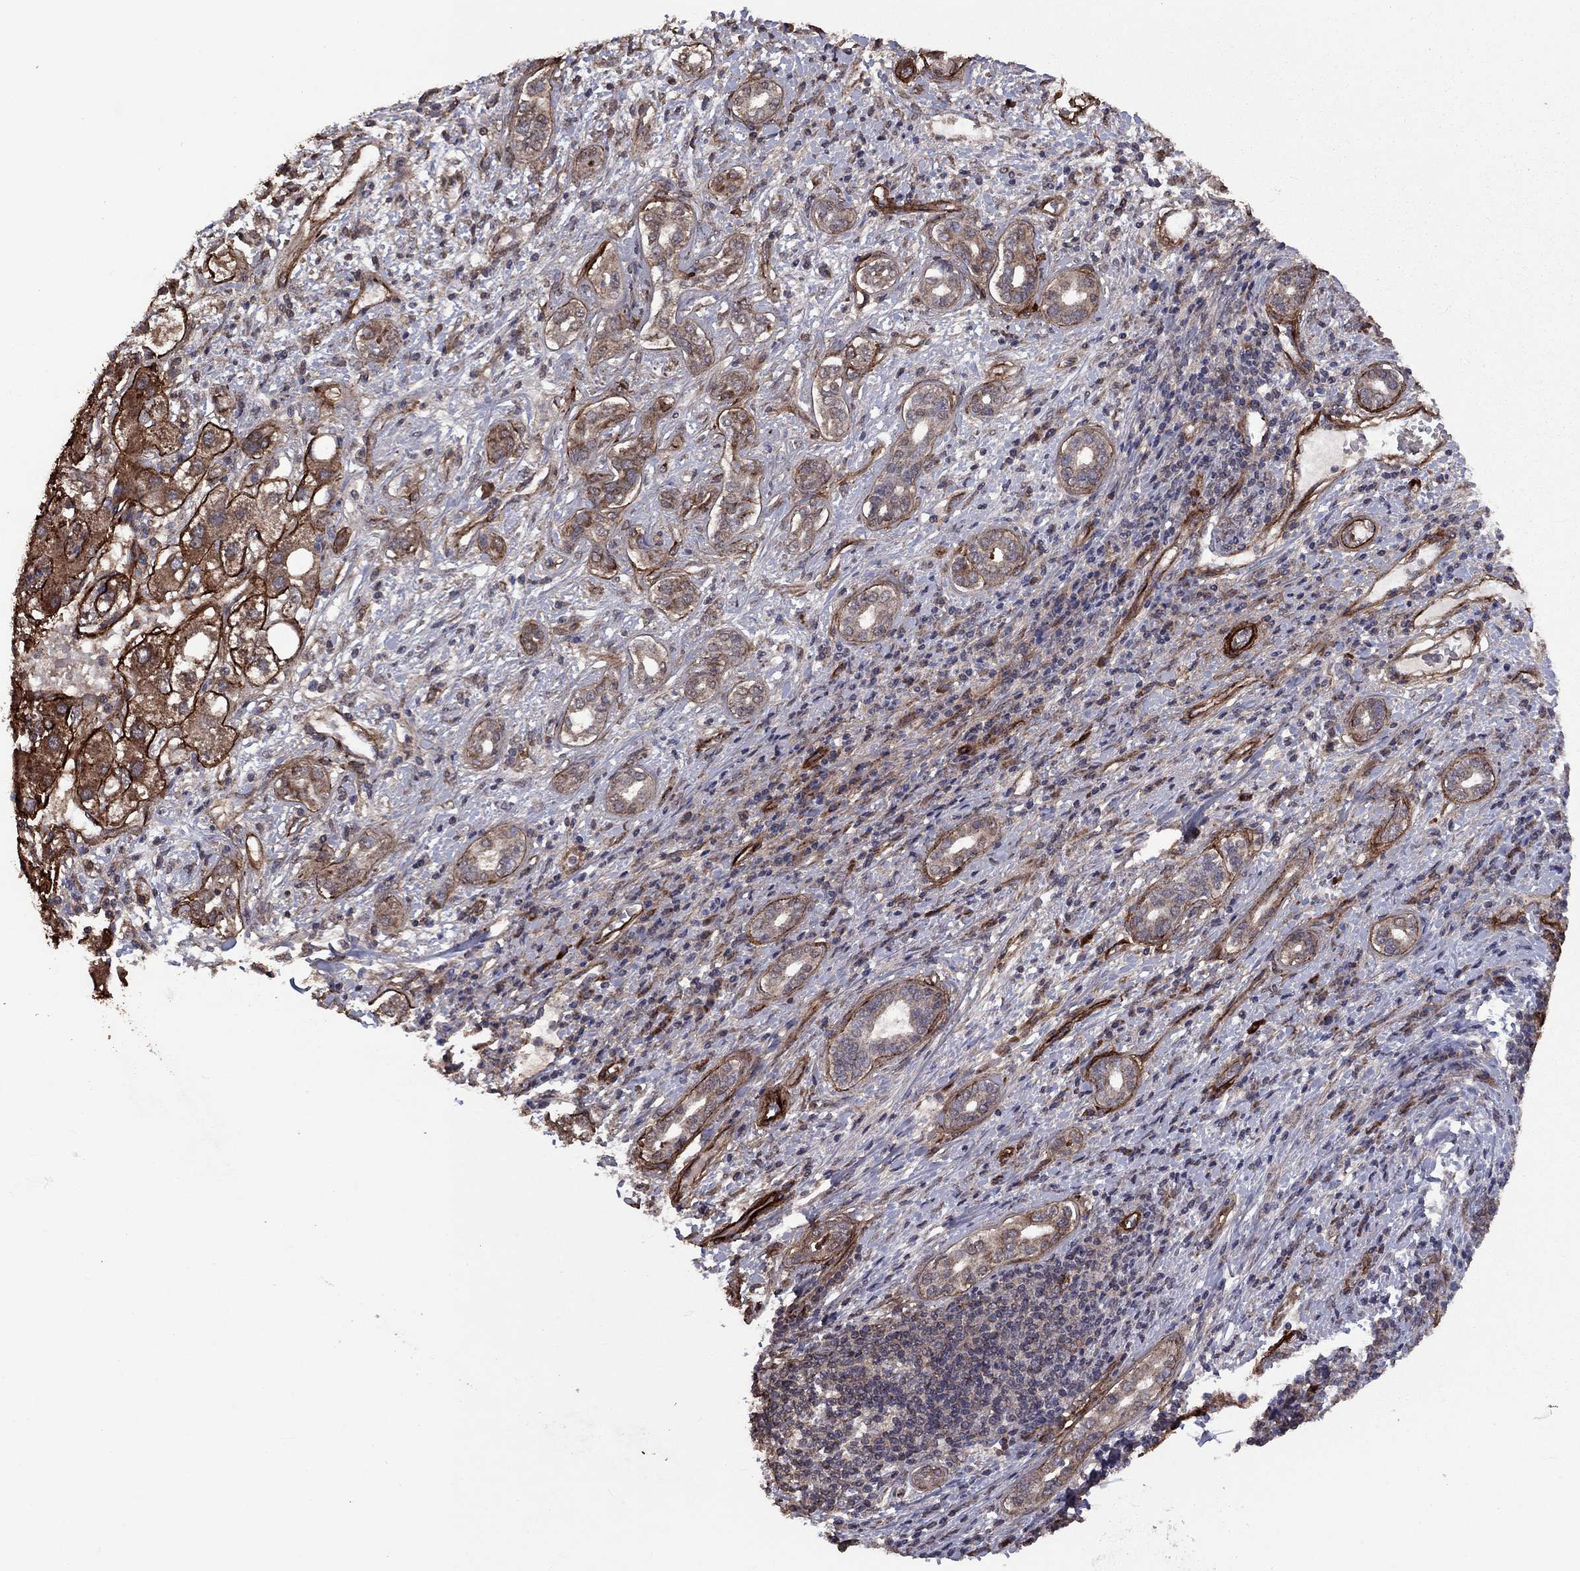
{"staining": {"intensity": "moderate", "quantity": "25%-75%", "location": "cytoplasmic/membranous"}, "tissue": "liver cancer", "cell_type": "Tumor cells", "image_type": "cancer", "snomed": [{"axis": "morphology", "description": "Carcinoma, Hepatocellular, NOS"}, {"axis": "topography", "description": "Liver"}], "caption": "An IHC photomicrograph of tumor tissue is shown. Protein staining in brown highlights moderate cytoplasmic/membranous positivity in hepatocellular carcinoma (liver) within tumor cells.", "gene": "COL18A1", "patient": {"sex": "male", "age": 65}}